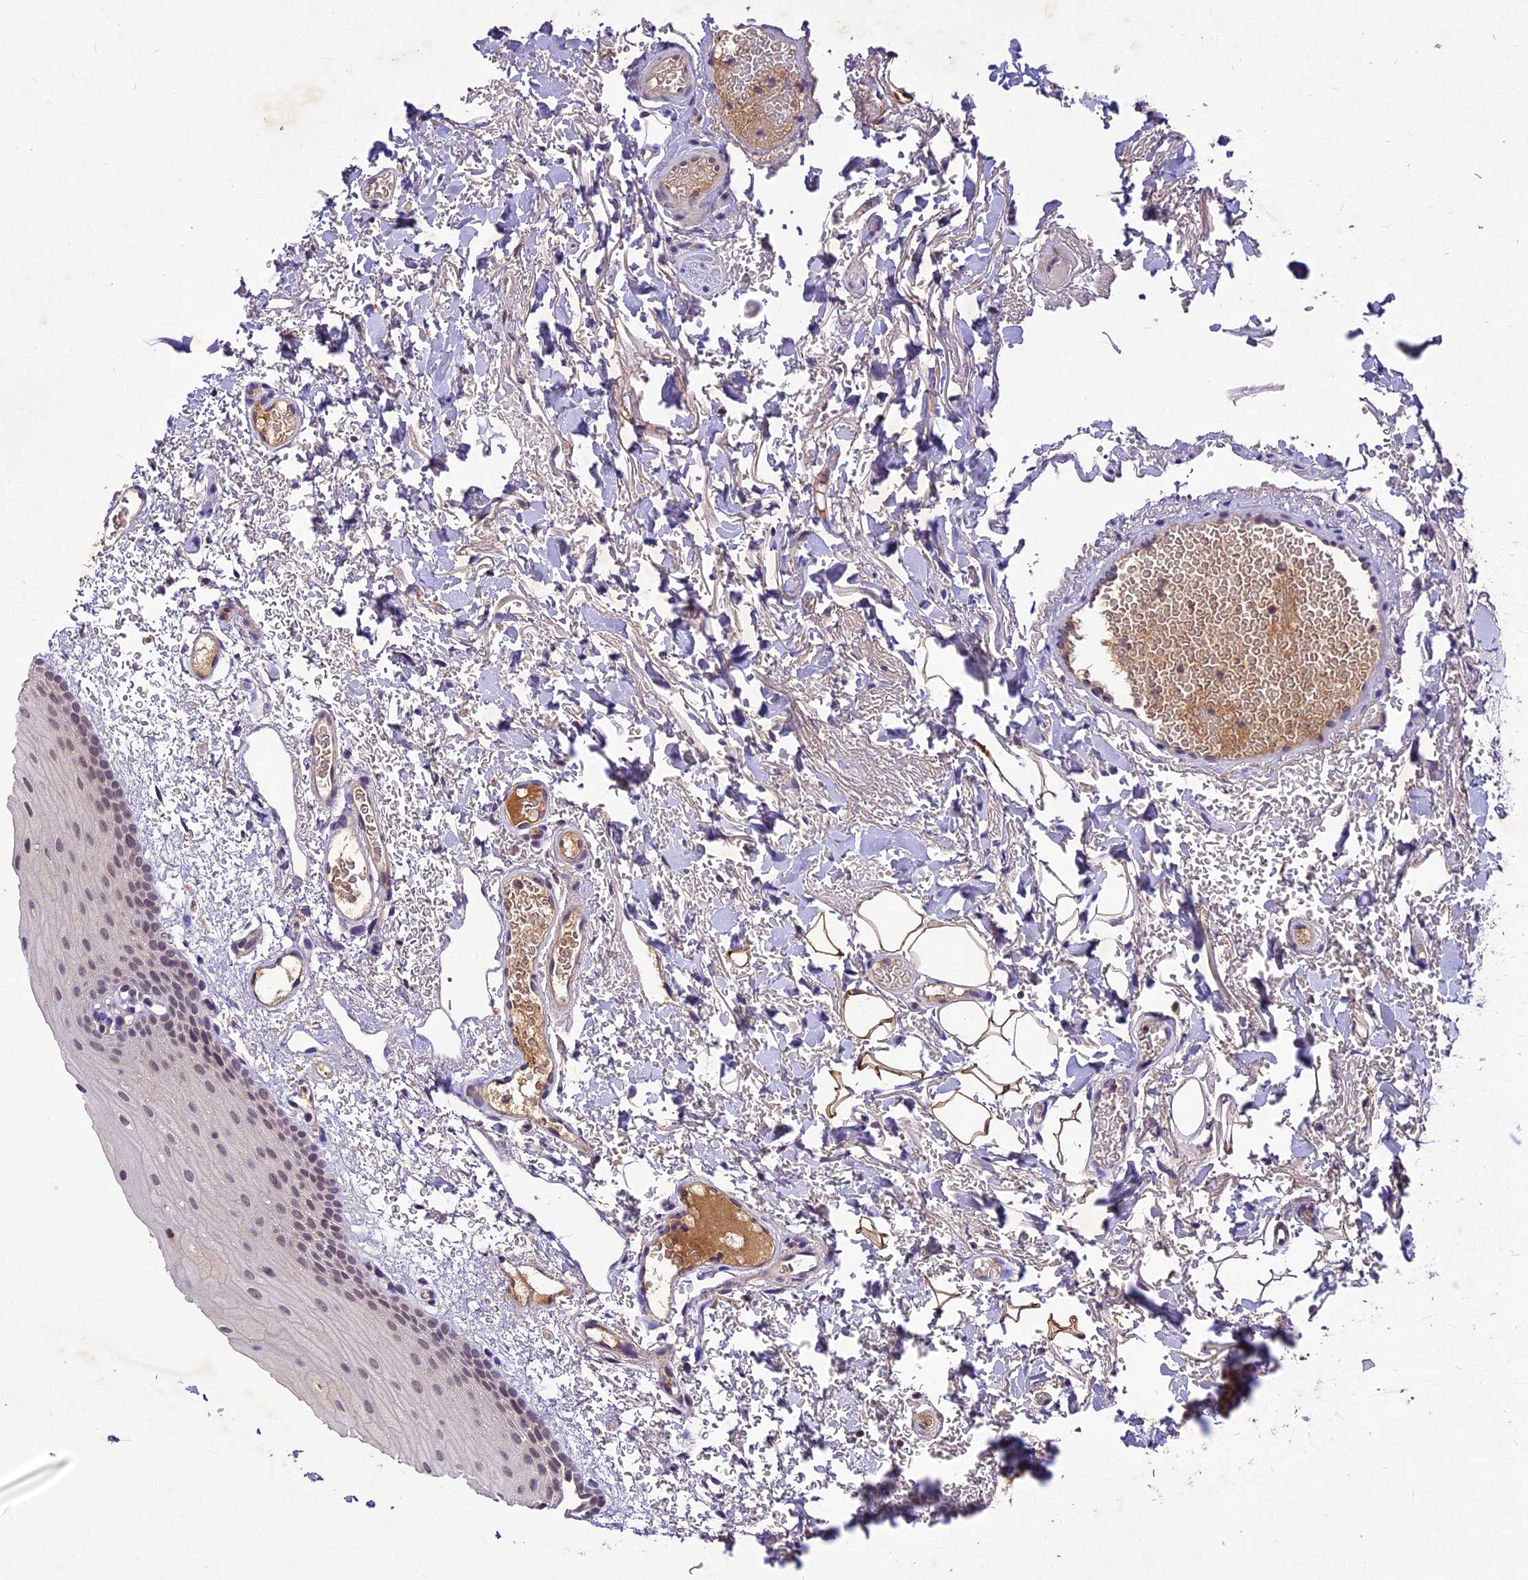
{"staining": {"intensity": "moderate", "quantity": "25%-75%", "location": "cytoplasmic/membranous,nuclear"}, "tissue": "oral mucosa", "cell_type": "Squamous epithelial cells", "image_type": "normal", "snomed": [{"axis": "morphology", "description": "Normal tissue, NOS"}, {"axis": "topography", "description": "Oral tissue"}], "caption": "Immunohistochemical staining of normal human oral mucosa exhibits moderate cytoplasmic/membranous,nuclear protein expression in approximately 25%-75% of squamous epithelial cells.", "gene": "ATP10A", "patient": {"sex": "female", "age": 70}}